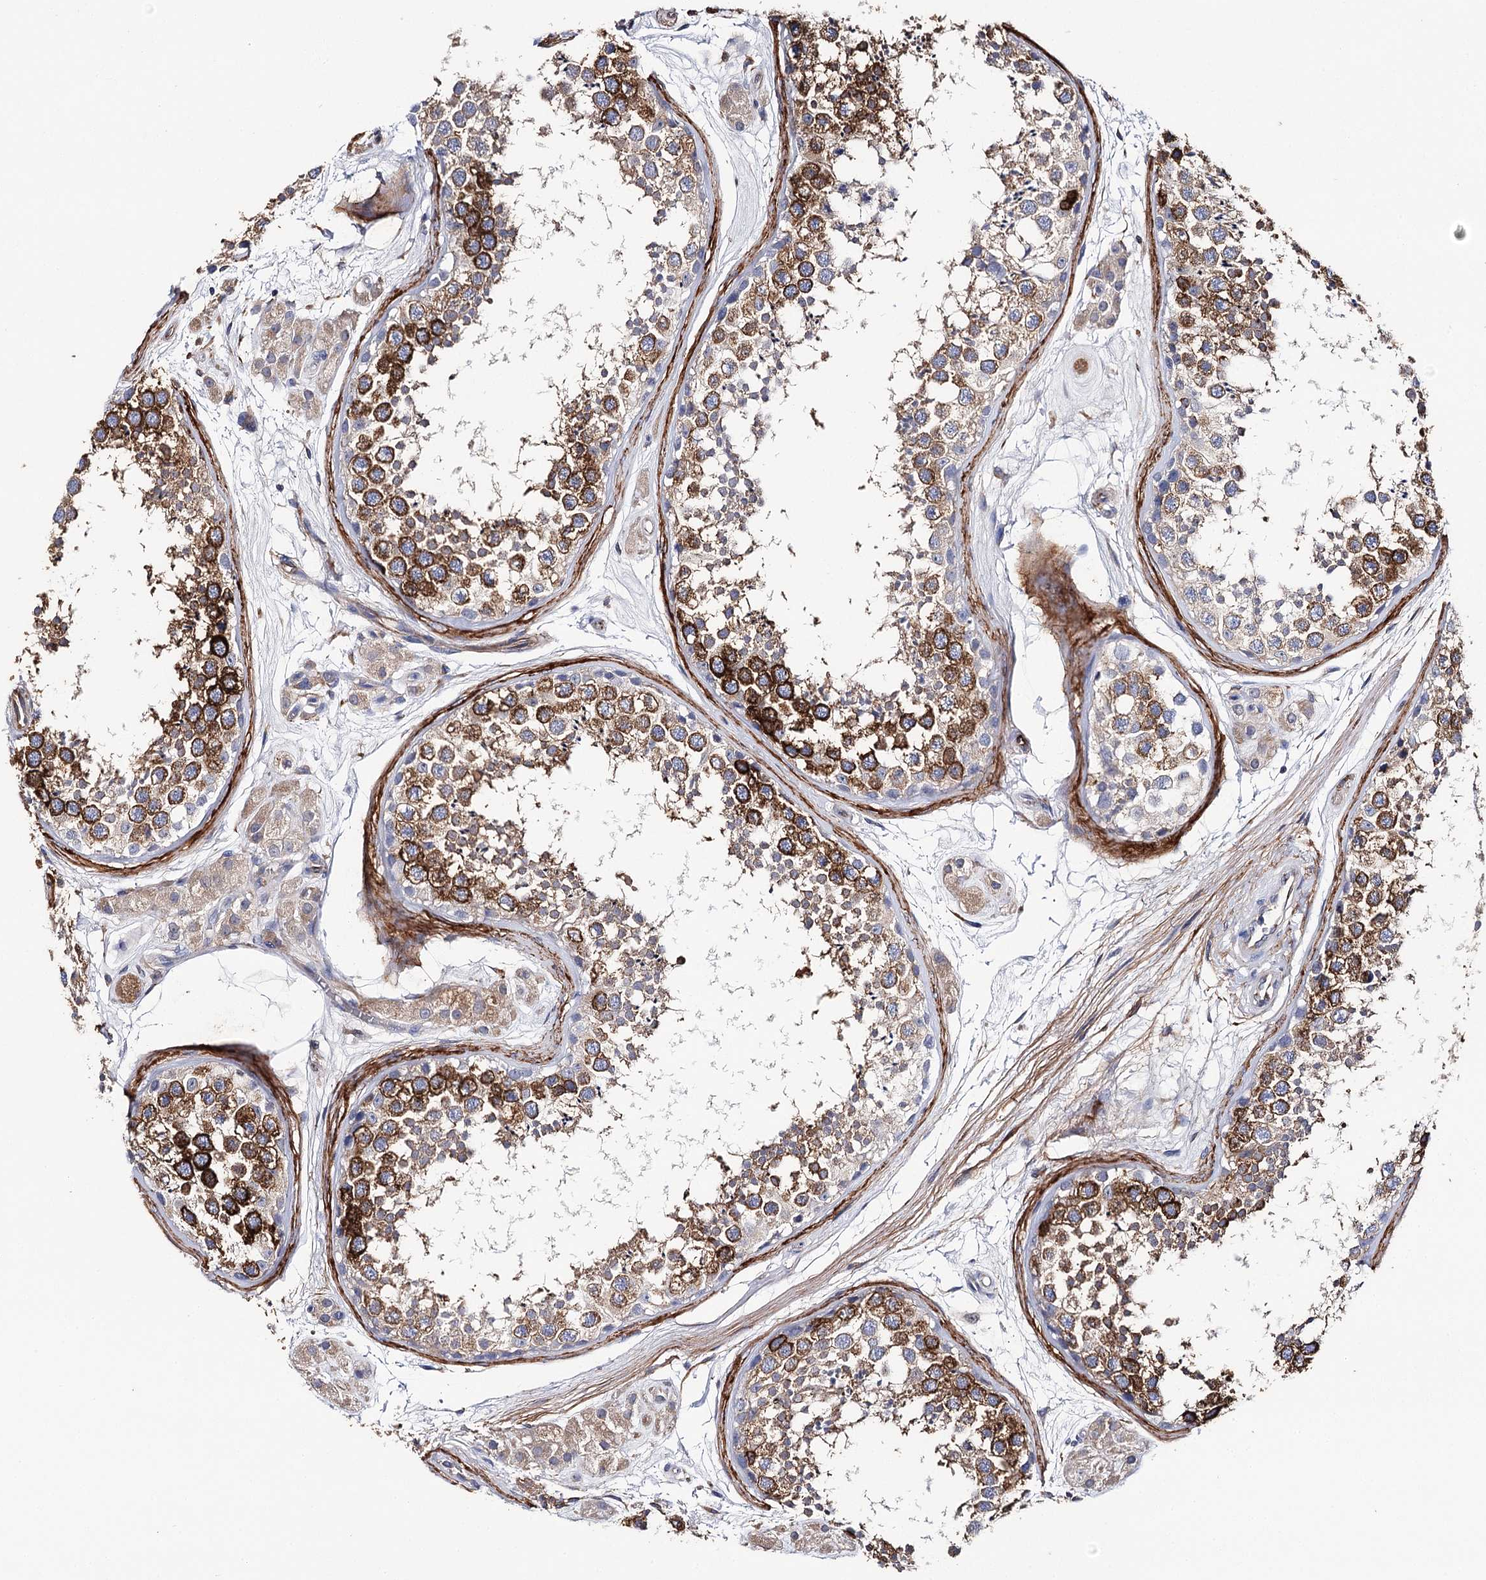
{"staining": {"intensity": "moderate", "quantity": "25%-75%", "location": "cytoplasmic/membranous"}, "tissue": "testis", "cell_type": "Cells in seminiferous ducts", "image_type": "normal", "snomed": [{"axis": "morphology", "description": "Normal tissue, NOS"}, {"axis": "topography", "description": "Testis"}], "caption": "Moderate cytoplasmic/membranous positivity for a protein is appreciated in approximately 25%-75% of cells in seminiferous ducts of benign testis using immunohistochemistry (IHC).", "gene": "EPYC", "patient": {"sex": "male", "age": 56}}